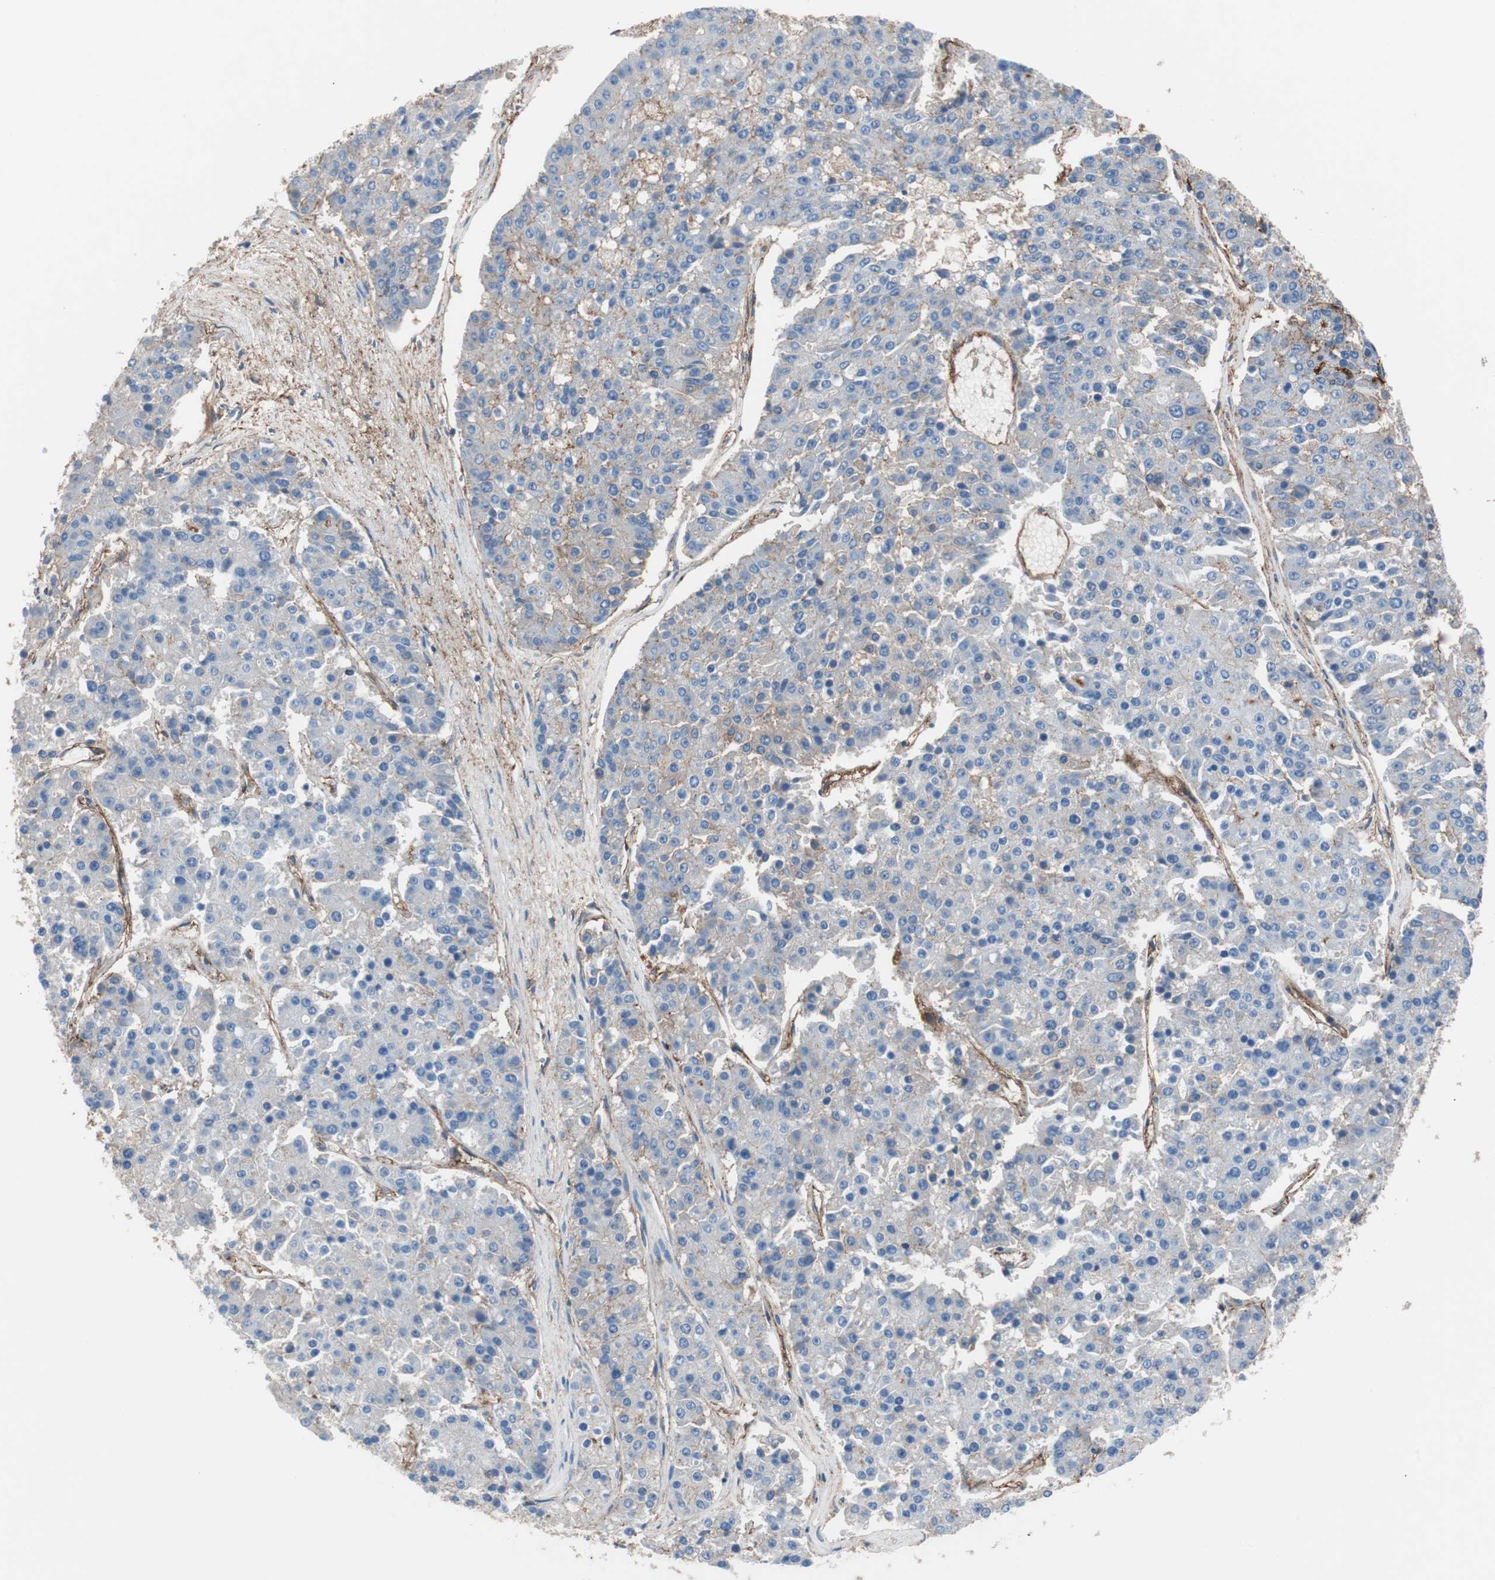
{"staining": {"intensity": "weak", "quantity": "25%-75%", "location": "cytoplasmic/membranous"}, "tissue": "pancreatic cancer", "cell_type": "Tumor cells", "image_type": "cancer", "snomed": [{"axis": "morphology", "description": "Adenocarcinoma, NOS"}, {"axis": "topography", "description": "Pancreas"}], "caption": "Protein expression analysis of human pancreatic adenocarcinoma reveals weak cytoplasmic/membranous expression in about 25%-75% of tumor cells.", "gene": "CD81", "patient": {"sex": "male", "age": 50}}